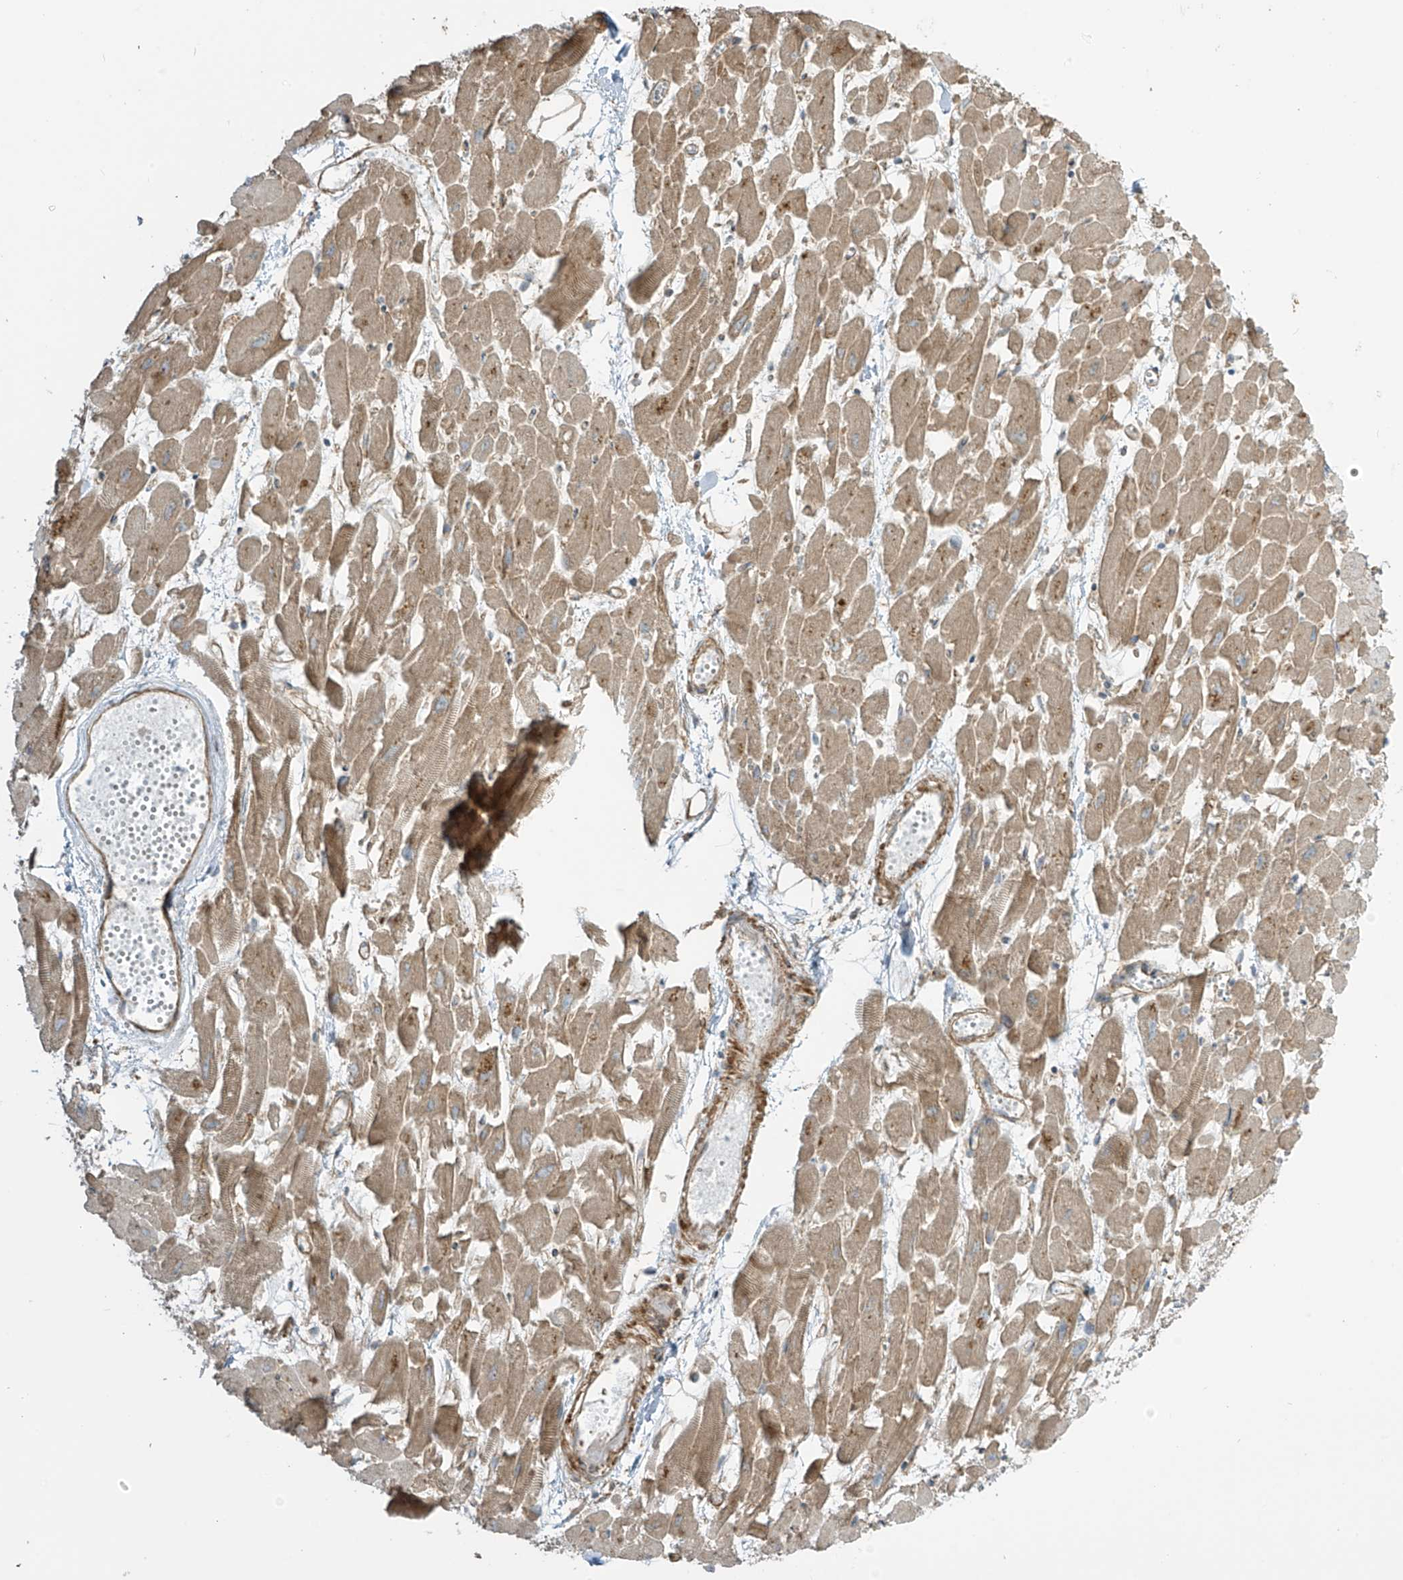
{"staining": {"intensity": "moderate", "quantity": ">75%", "location": "cytoplasmic/membranous"}, "tissue": "heart muscle", "cell_type": "Cardiomyocytes", "image_type": "normal", "snomed": [{"axis": "morphology", "description": "Normal tissue, NOS"}, {"axis": "topography", "description": "Heart"}], "caption": "Protein staining exhibits moderate cytoplasmic/membranous staining in about >75% of cardiomyocytes in unremarkable heart muscle.", "gene": "ENTR1", "patient": {"sex": "female", "age": 64}}